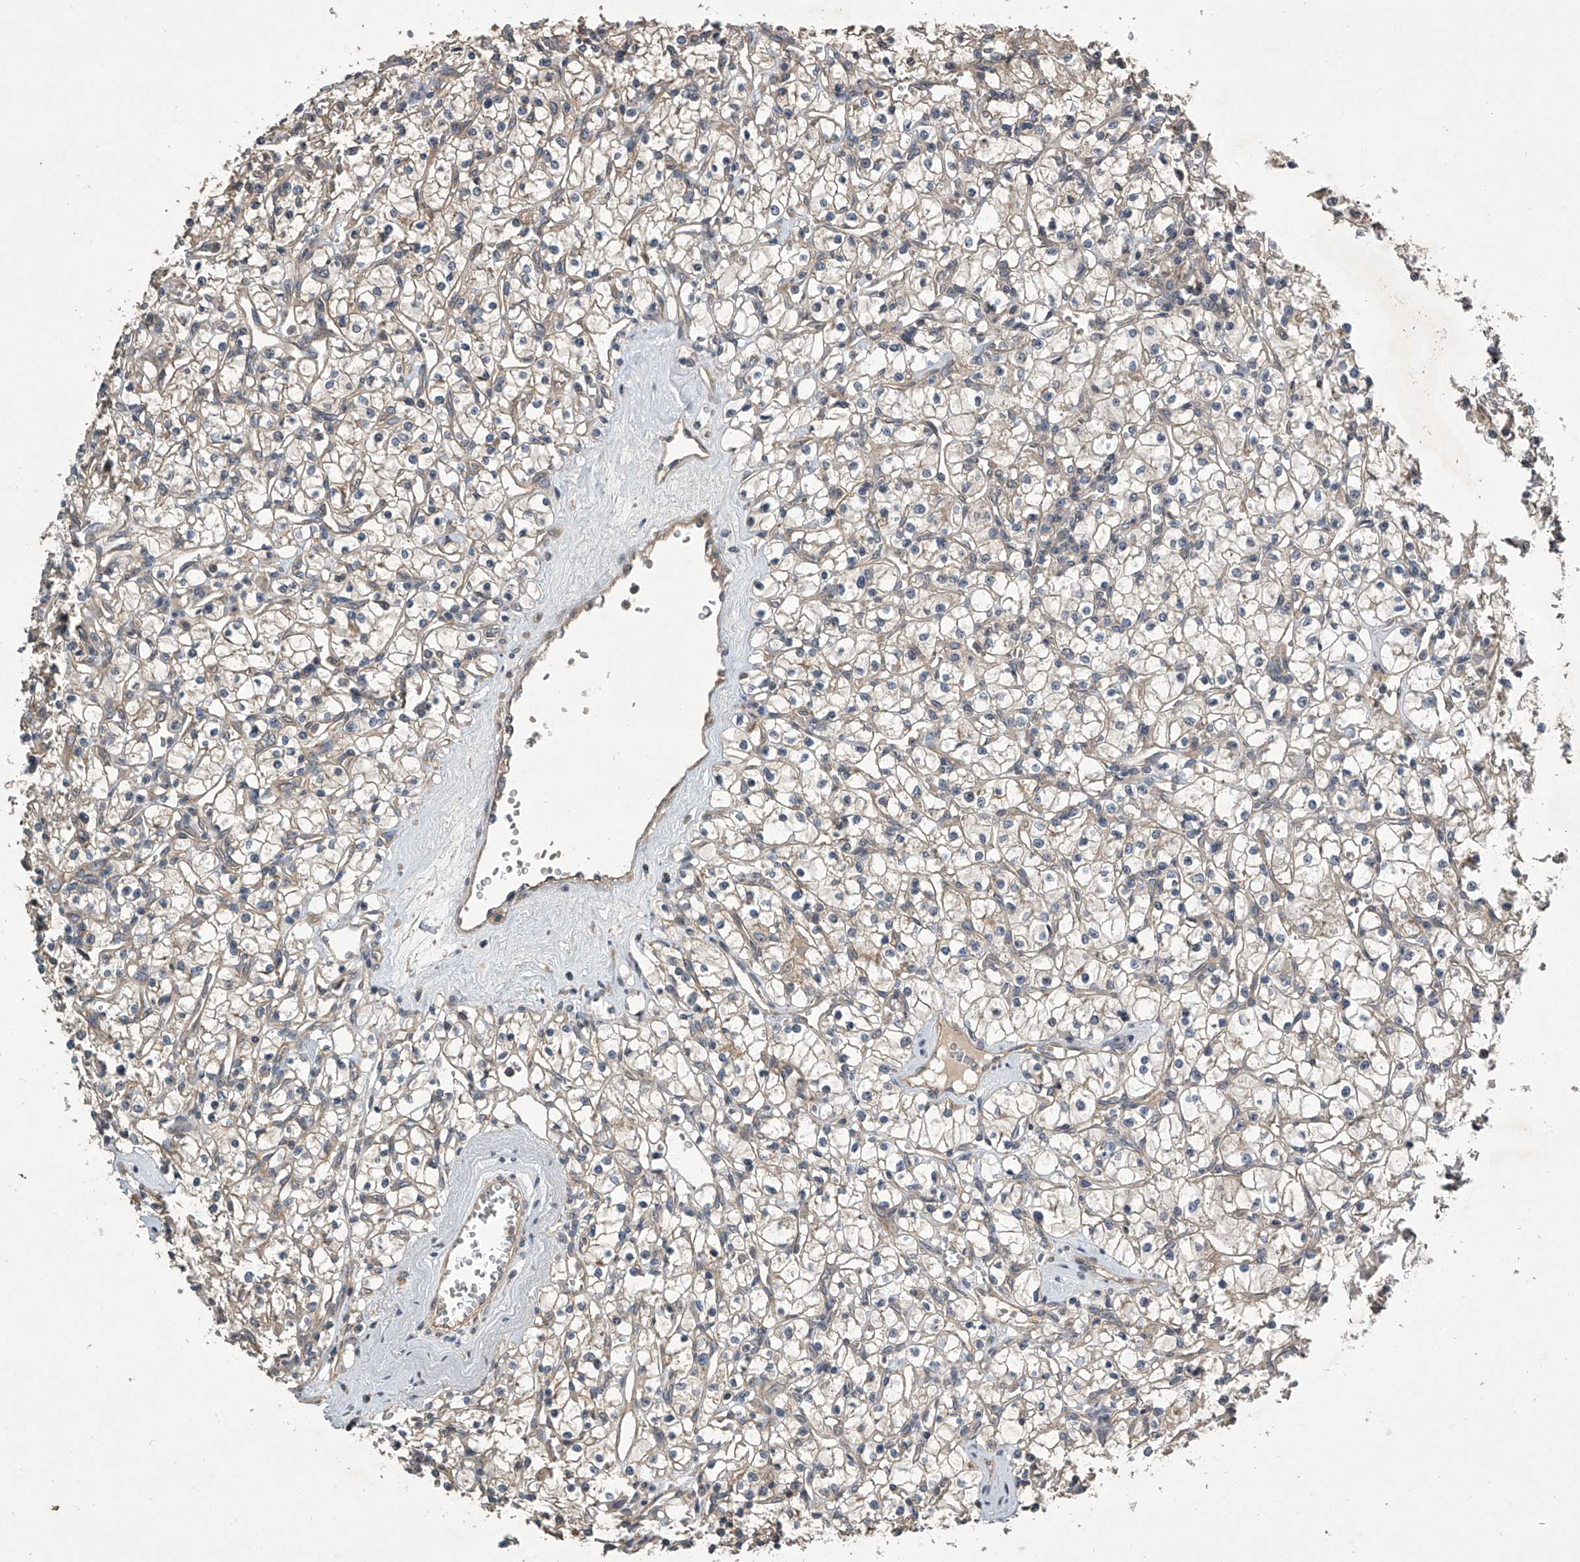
{"staining": {"intensity": "weak", "quantity": "<25%", "location": "cytoplasmic/membranous"}, "tissue": "renal cancer", "cell_type": "Tumor cells", "image_type": "cancer", "snomed": [{"axis": "morphology", "description": "Adenocarcinoma, NOS"}, {"axis": "topography", "description": "Kidney"}], "caption": "Histopathology image shows no protein positivity in tumor cells of adenocarcinoma (renal) tissue.", "gene": "NFS1", "patient": {"sex": "female", "age": 59}}